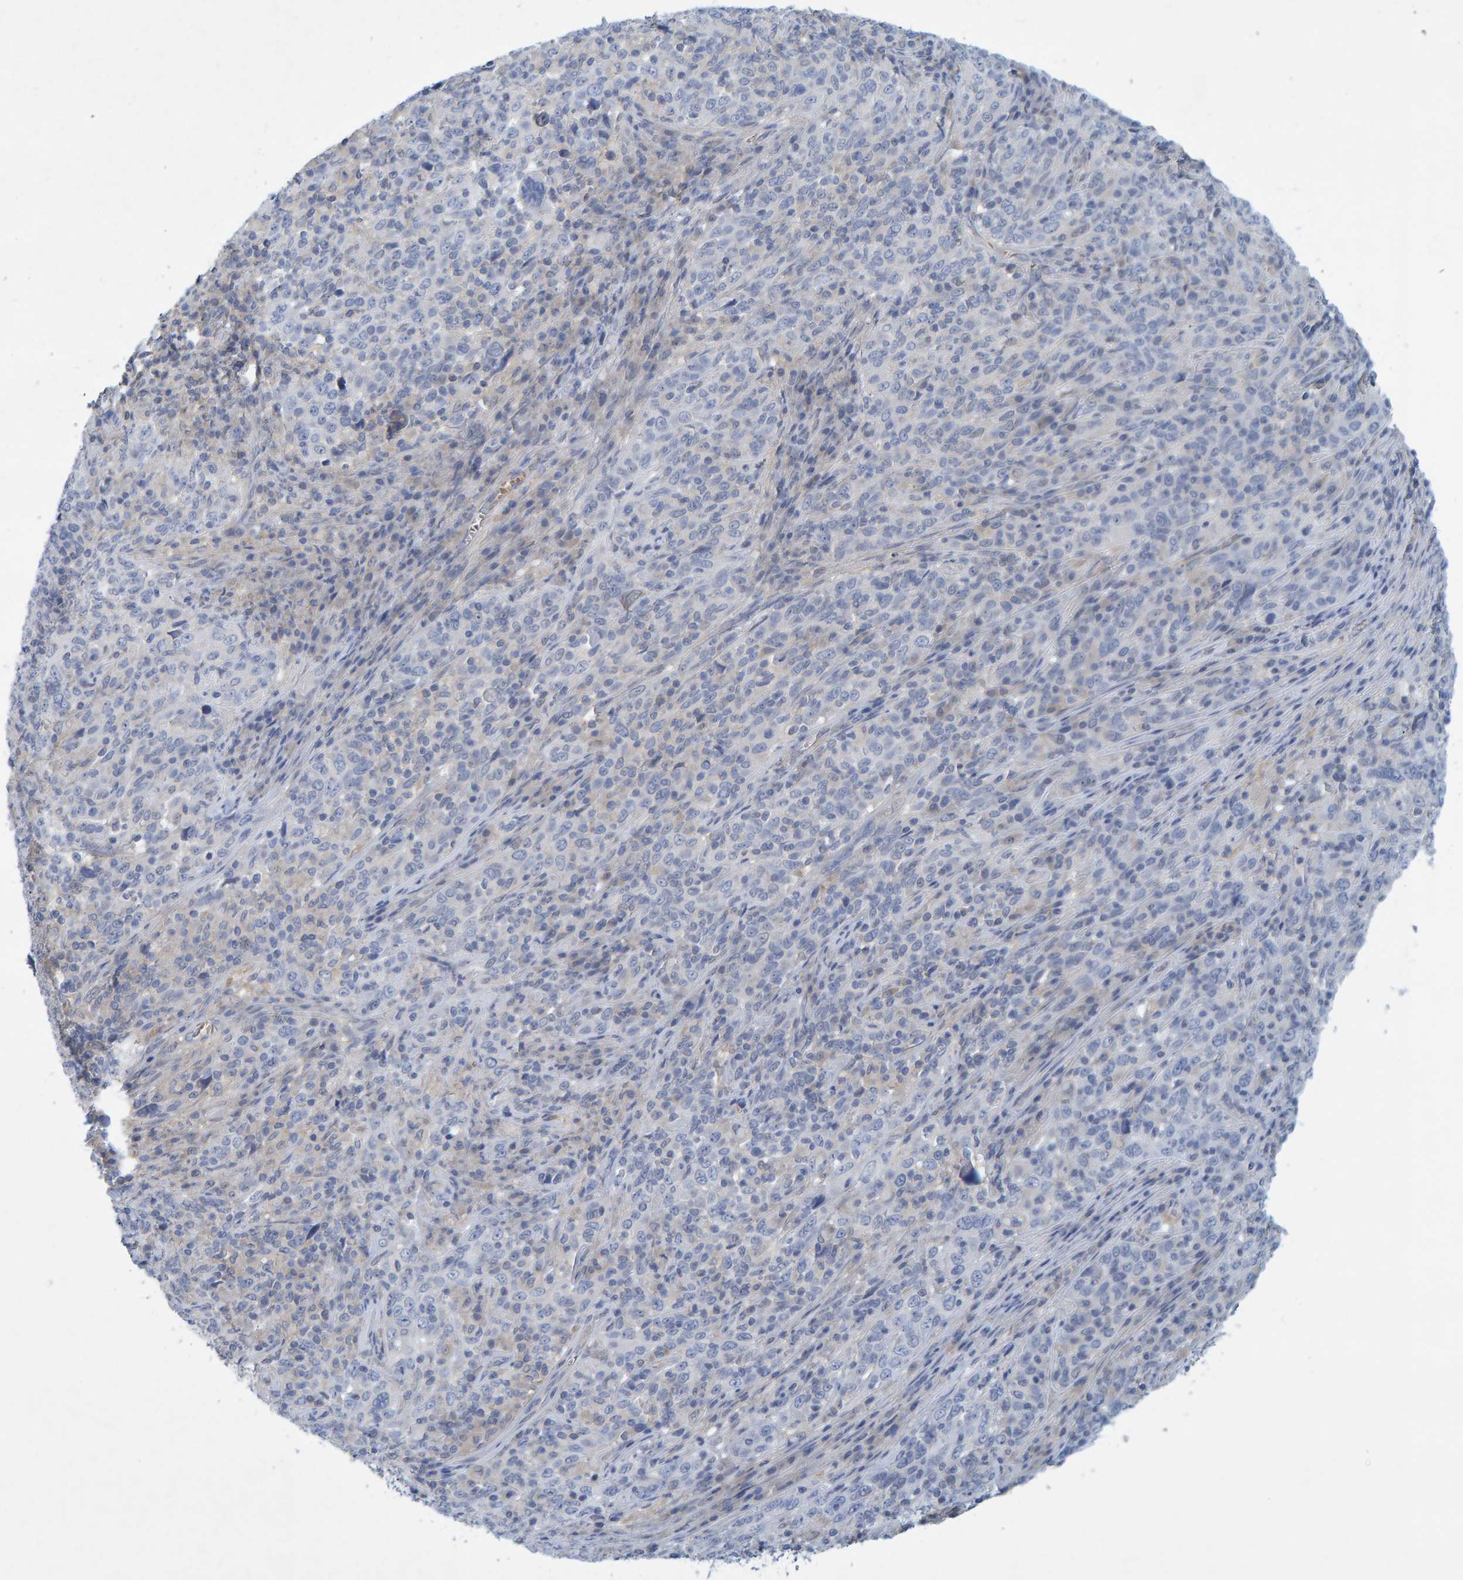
{"staining": {"intensity": "negative", "quantity": "none", "location": "none"}, "tissue": "cervical cancer", "cell_type": "Tumor cells", "image_type": "cancer", "snomed": [{"axis": "morphology", "description": "Squamous cell carcinoma, NOS"}, {"axis": "topography", "description": "Cervix"}], "caption": "There is no significant expression in tumor cells of cervical cancer.", "gene": "ALAD", "patient": {"sex": "female", "age": 46}}